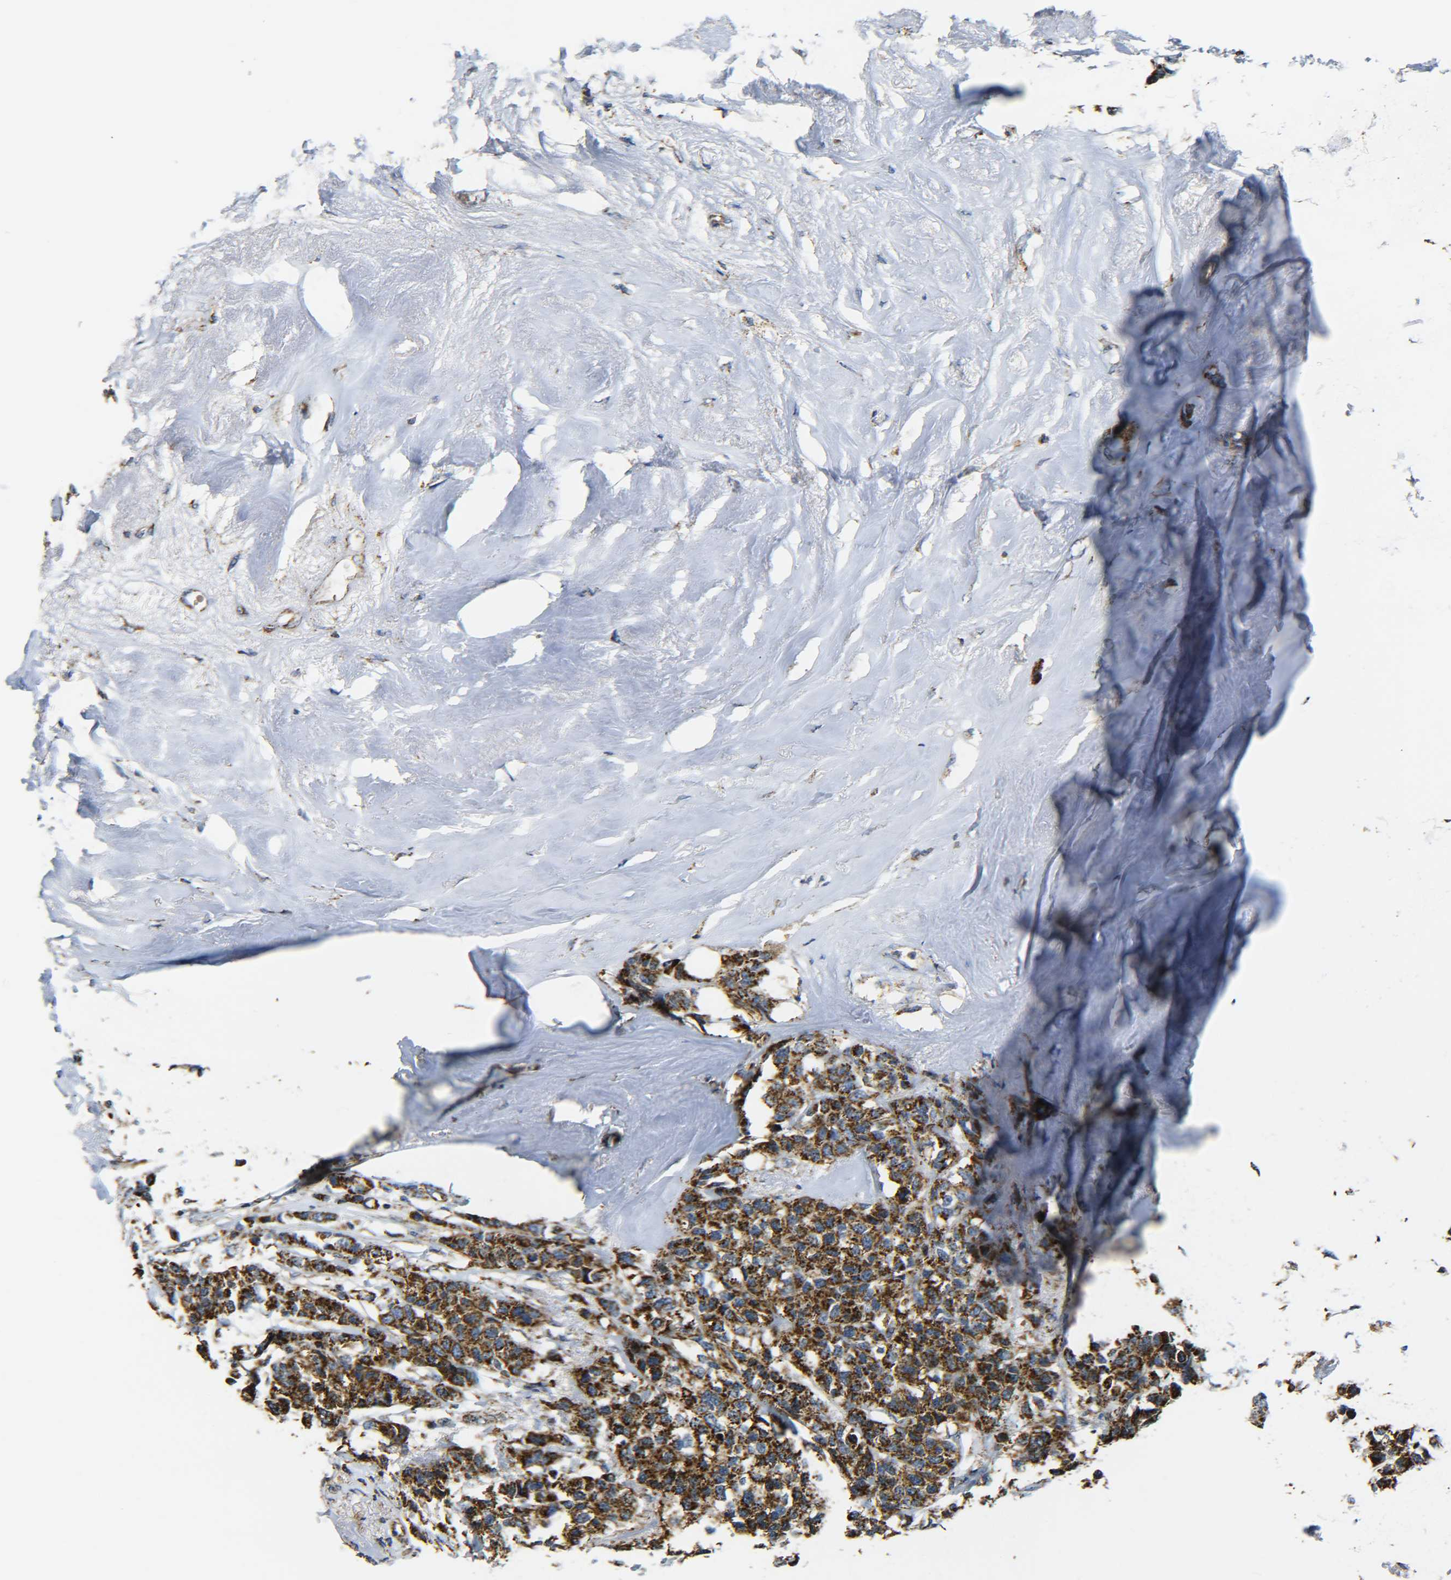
{"staining": {"intensity": "strong", "quantity": ">75%", "location": "cytoplasmic/membranous"}, "tissue": "breast cancer", "cell_type": "Tumor cells", "image_type": "cancer", "snomed": [{"axis": "morphology", "description": "Duct carcinoma"}, {"axis": "topography", "description": "Breast"}], "caption": "A brown stain labels strong cytoplasmic/membranous positivity of a protein in invasive ductal carcinoma (breast) tumor cells.", "gene": "NR3C2", "patient": {"sex": "female", "age": 51}}